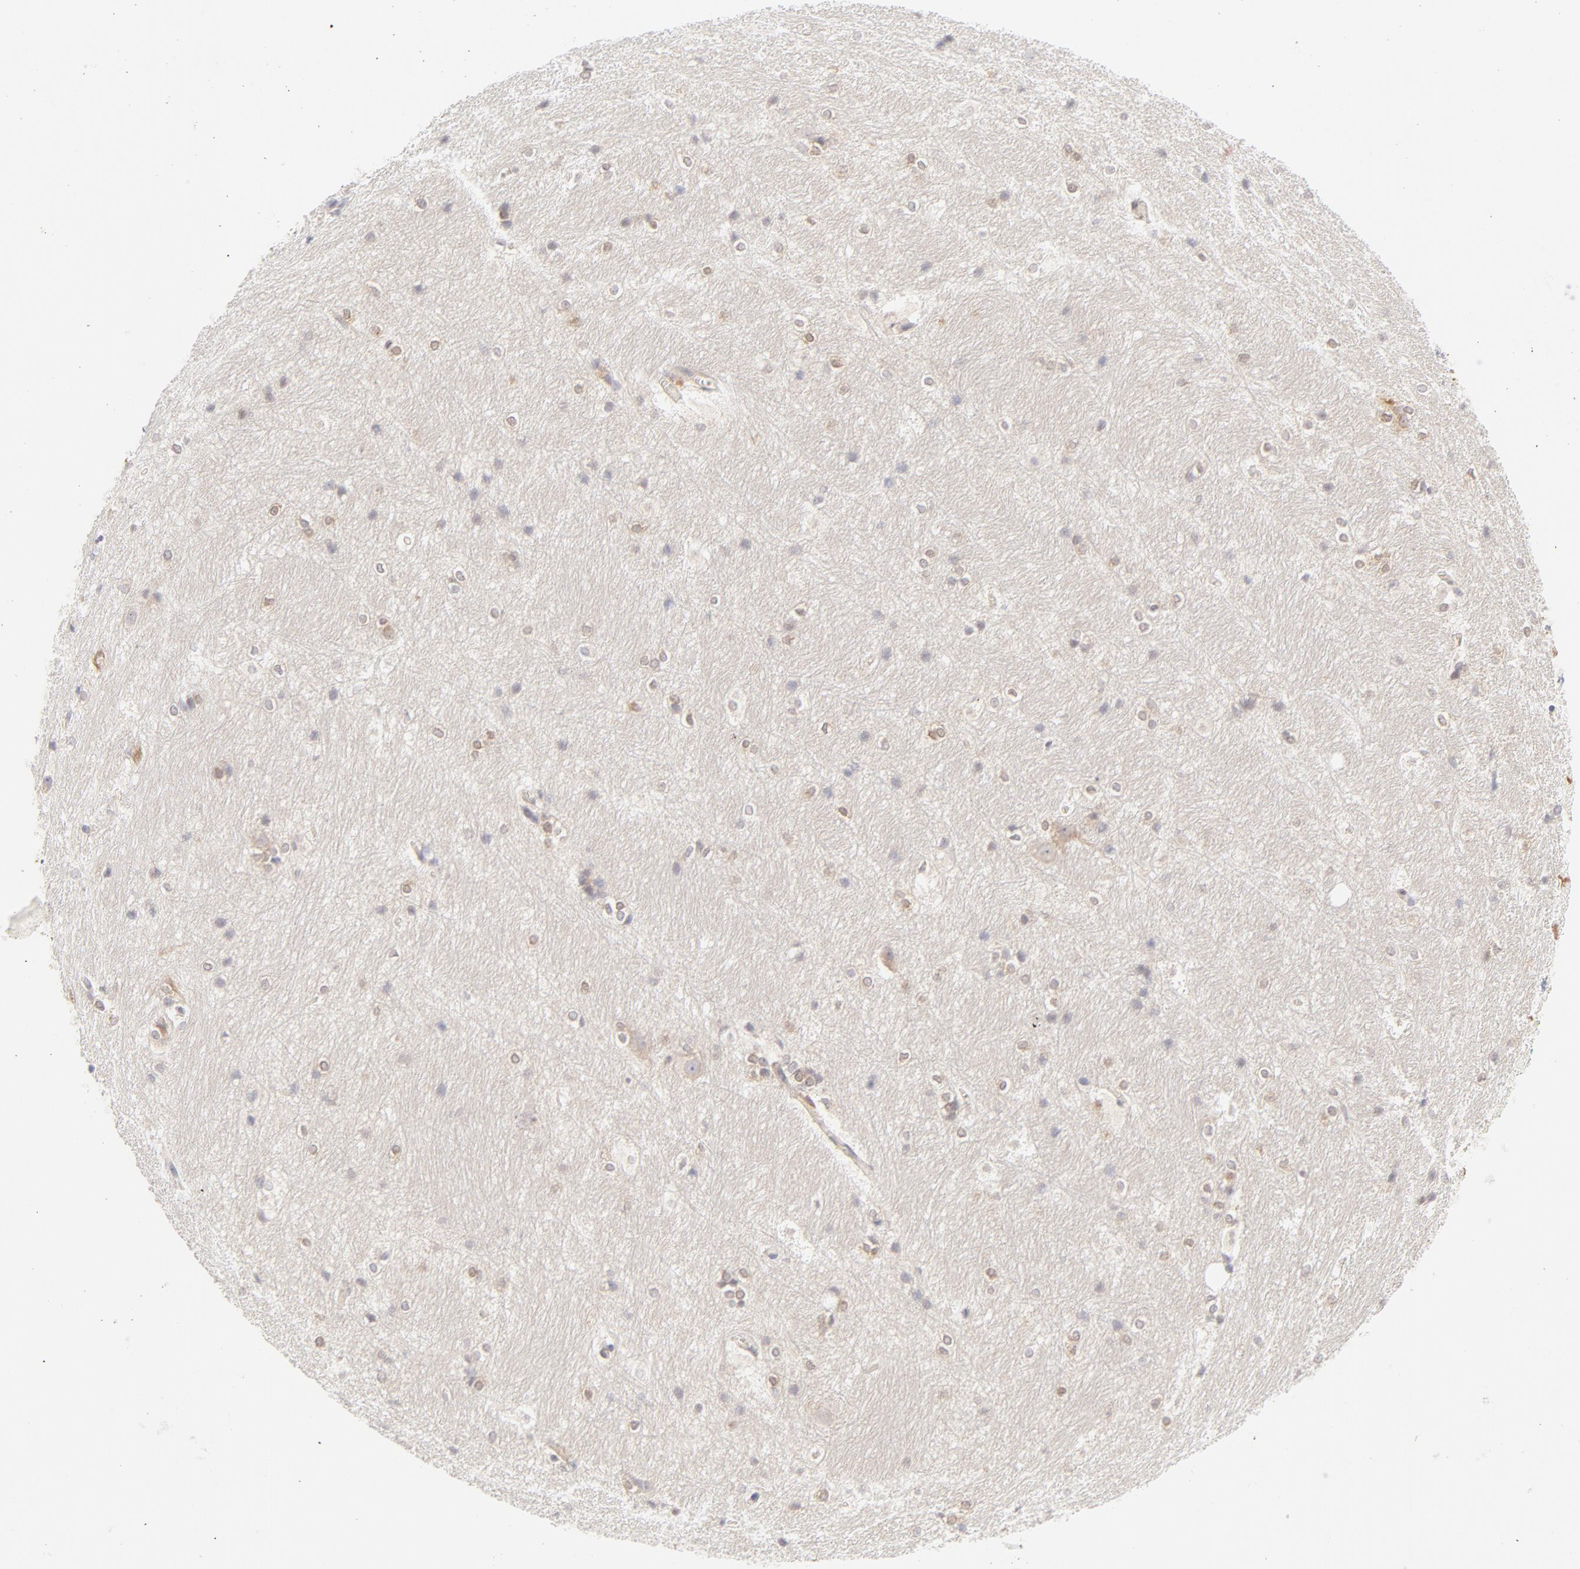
{"staining": {"intensity": "weak", "quantity": "25%-75%", "location": "cytoplasmic/membranous"}, "tissue": "hippocampus", "cell_type": "Glial cells", "image_type": "normal", "snomed": [{"axis": "morphology", "description": "Normal tissue, NOS"}, {"axis": "topography", "description": "Hippocampus"}], "caption": "Hippocampus stained for a protein (brown) displays weak cytoplasmic/membranous positive positivity in about 25%-75% of glial cells.", "gene": "RPS6KA1", "patient": {"sex": "female", "age": 19}}